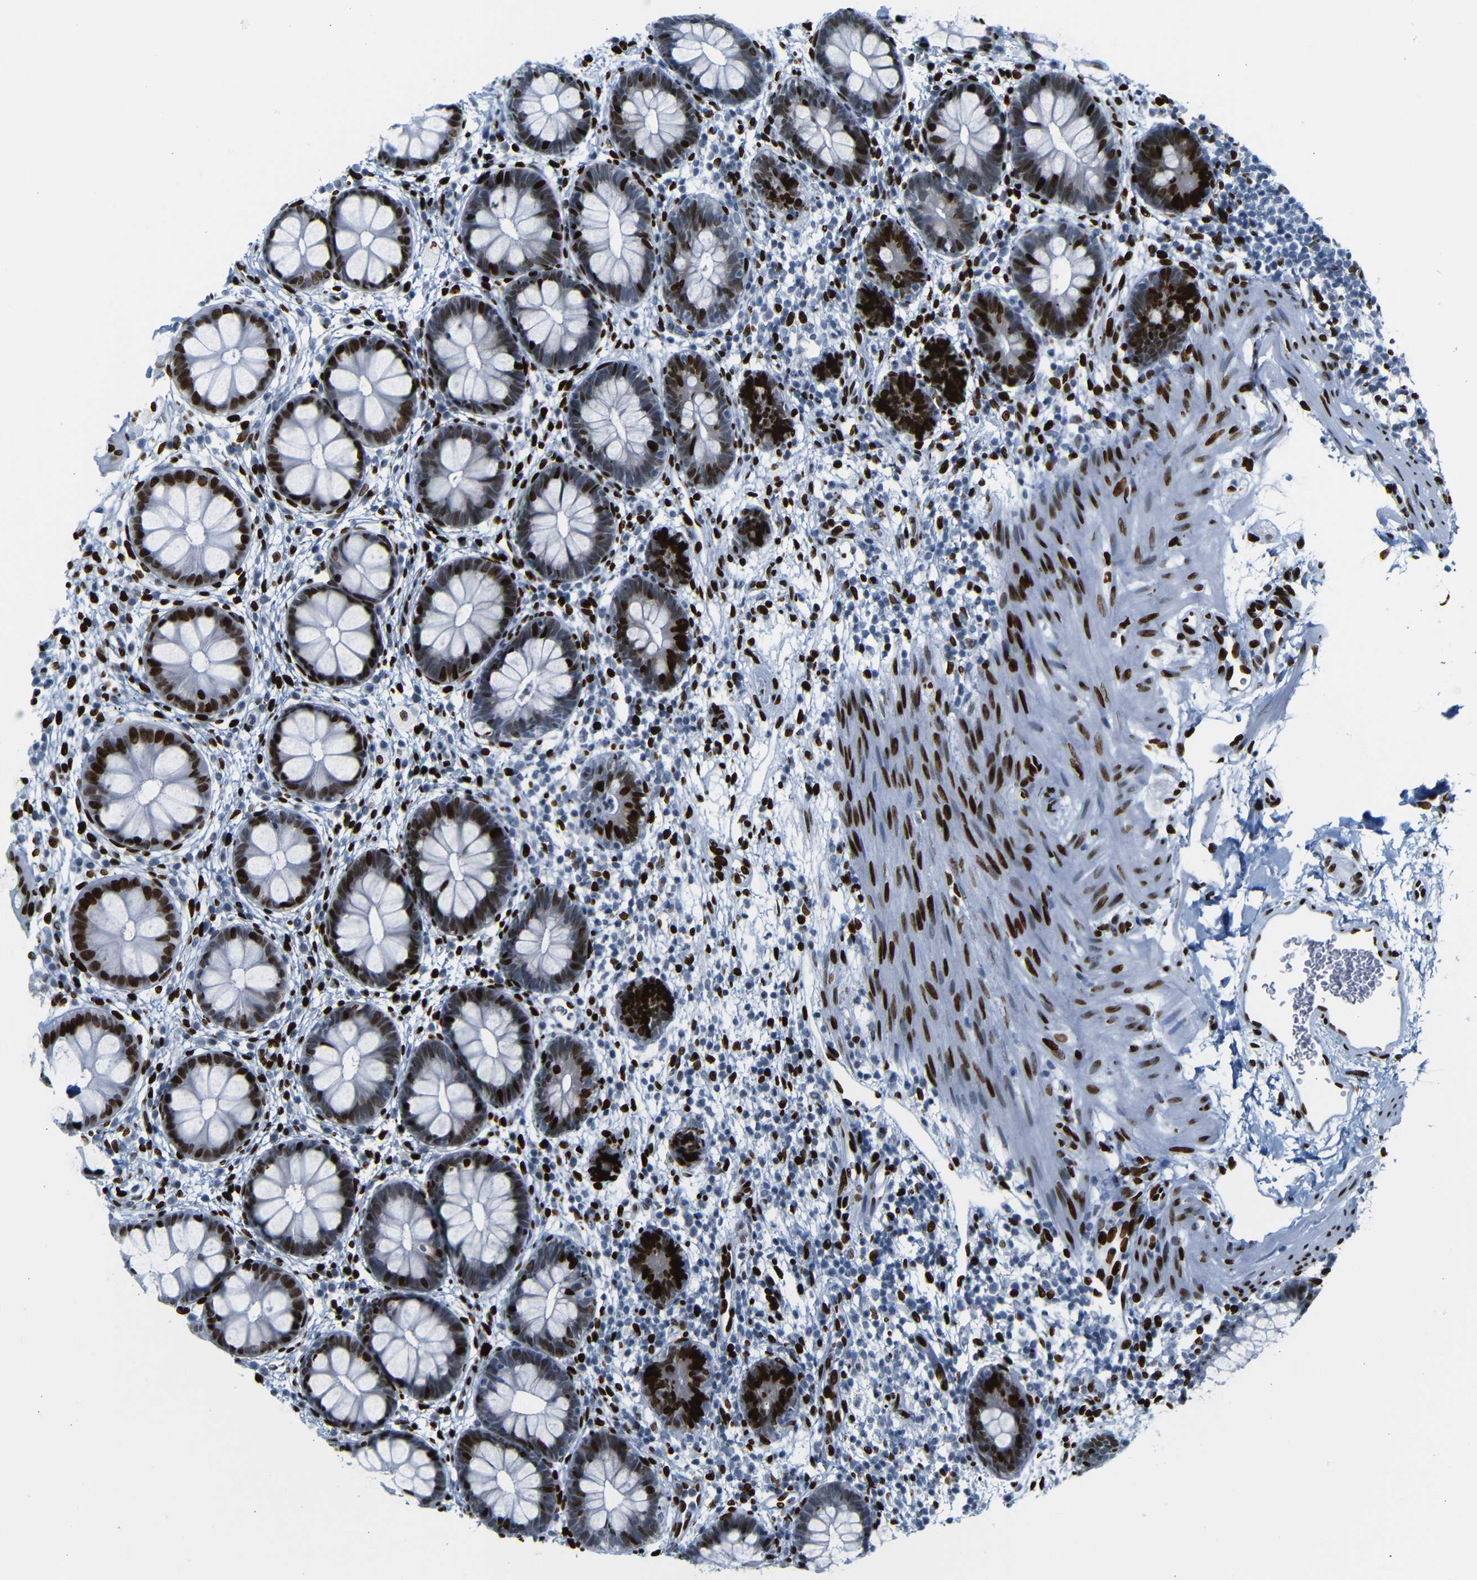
{"staining": {"intensity": "strong", "quantity": "25%-75%", "location": "nuclear"}, "tissue": "rectum", "cell_type": "Glandular cells", "image_type": "normal", "snomed": [{"axis": "morphology", "description": "Normal tissue, NOS"}, {"axis": "topography", "description": "Rectum"}], "caption": "Rectum stained for a protein demonstrates strong nuclear positivity in glandular cells. Nuclei are stained in blue.", "gene": "NPIPB15", "patient": {"sex": "female", "age": 24}}